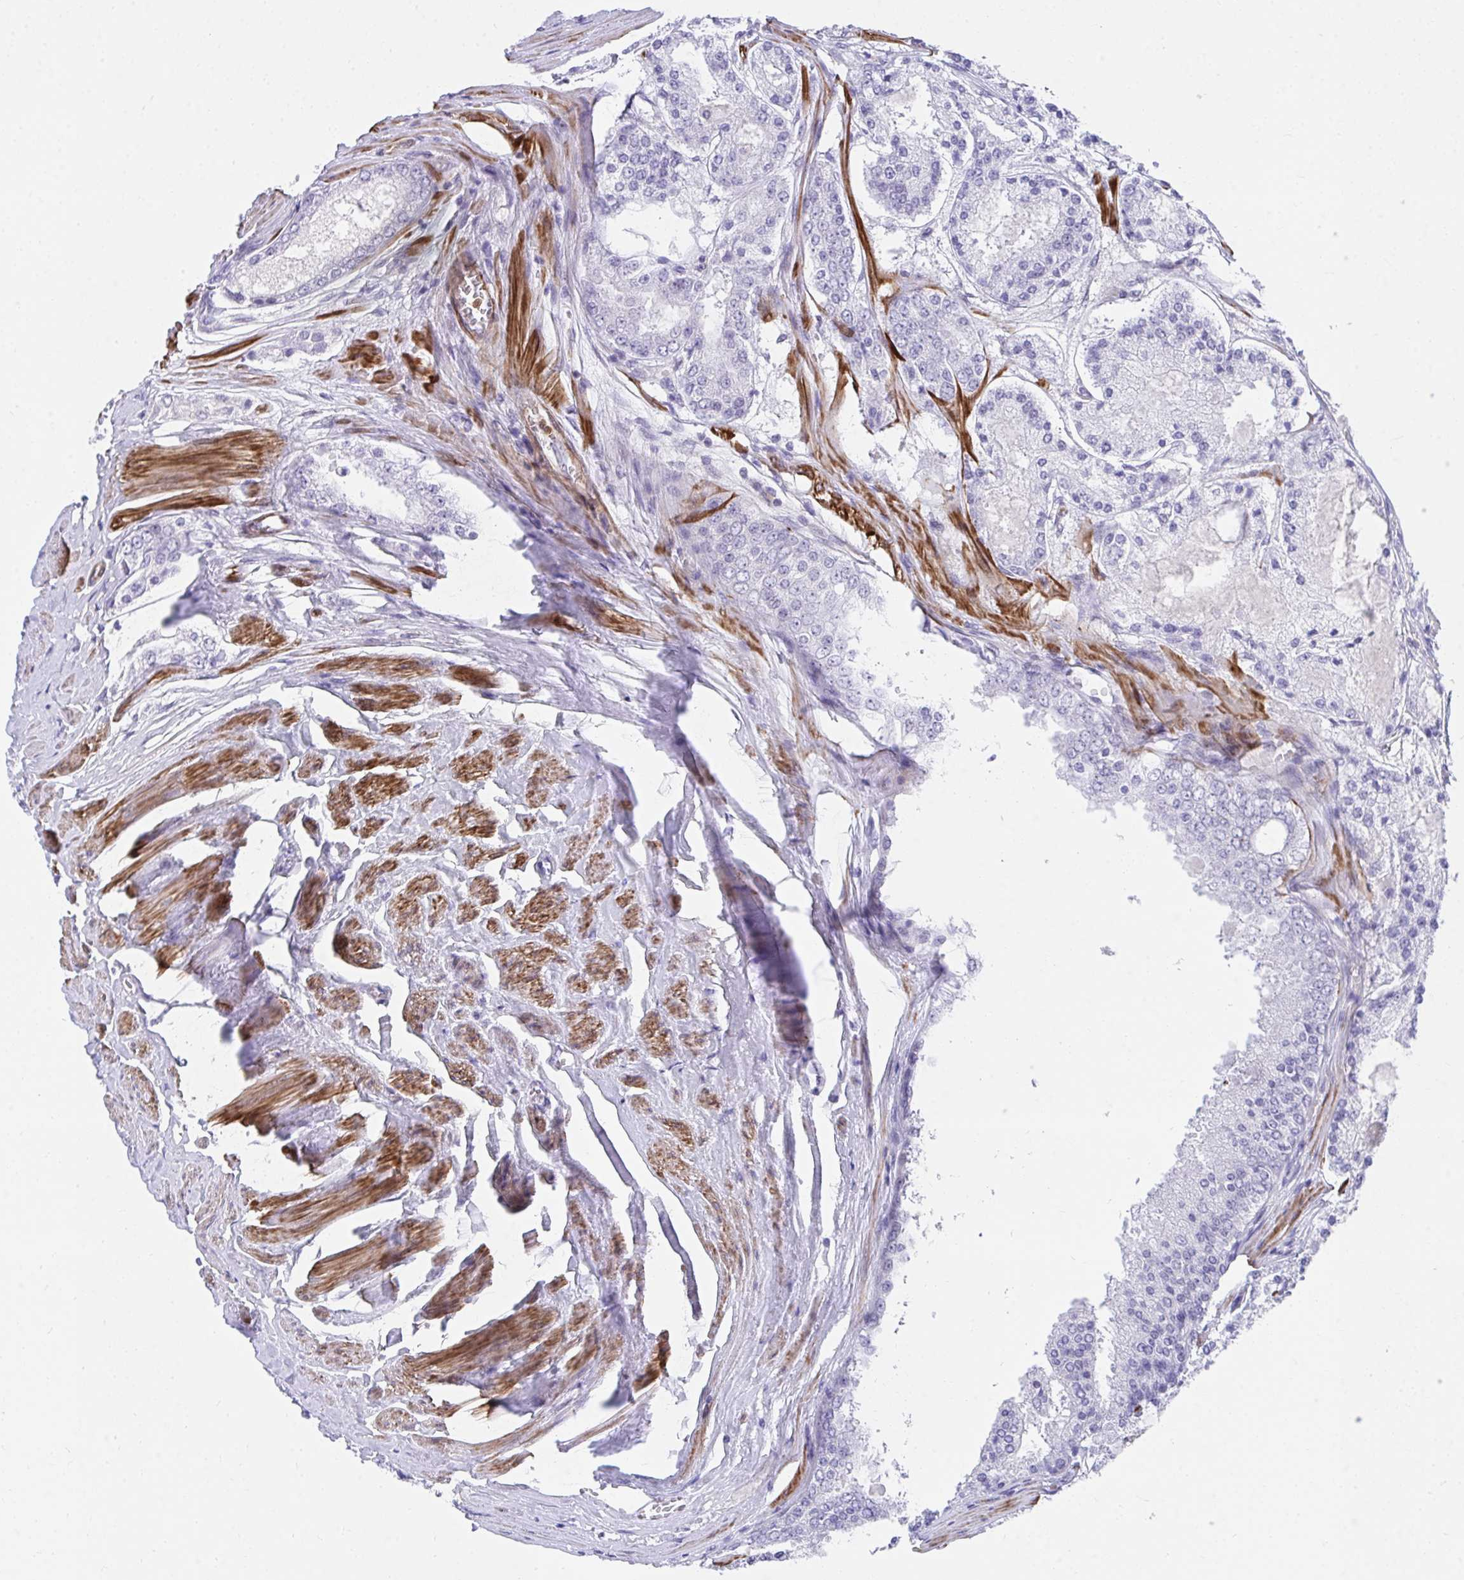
{"staining": {"intensity": "negative", "quantity": "none", "location": "none"}, "tissue": "prostate cancer", "cell_type": "Tumor cells", "image_type": "cancer", "snomed": [{"axis": "morphology", "description": "Adenocarcinoma, High grade"}, {"axis": "topography", "description": "Prostate"}], "caption": "High magnification brightfield microscopy of prostate cancer (adenocarcinoma (high-grade)) stained with DAB (3,3'-diaminobenzidine) (brown) and counterstained with hematoxylin (blue): tumor cells show no significant staining.", "gene": "CSTB", "patient": {"sex": "male", "age": 67}}